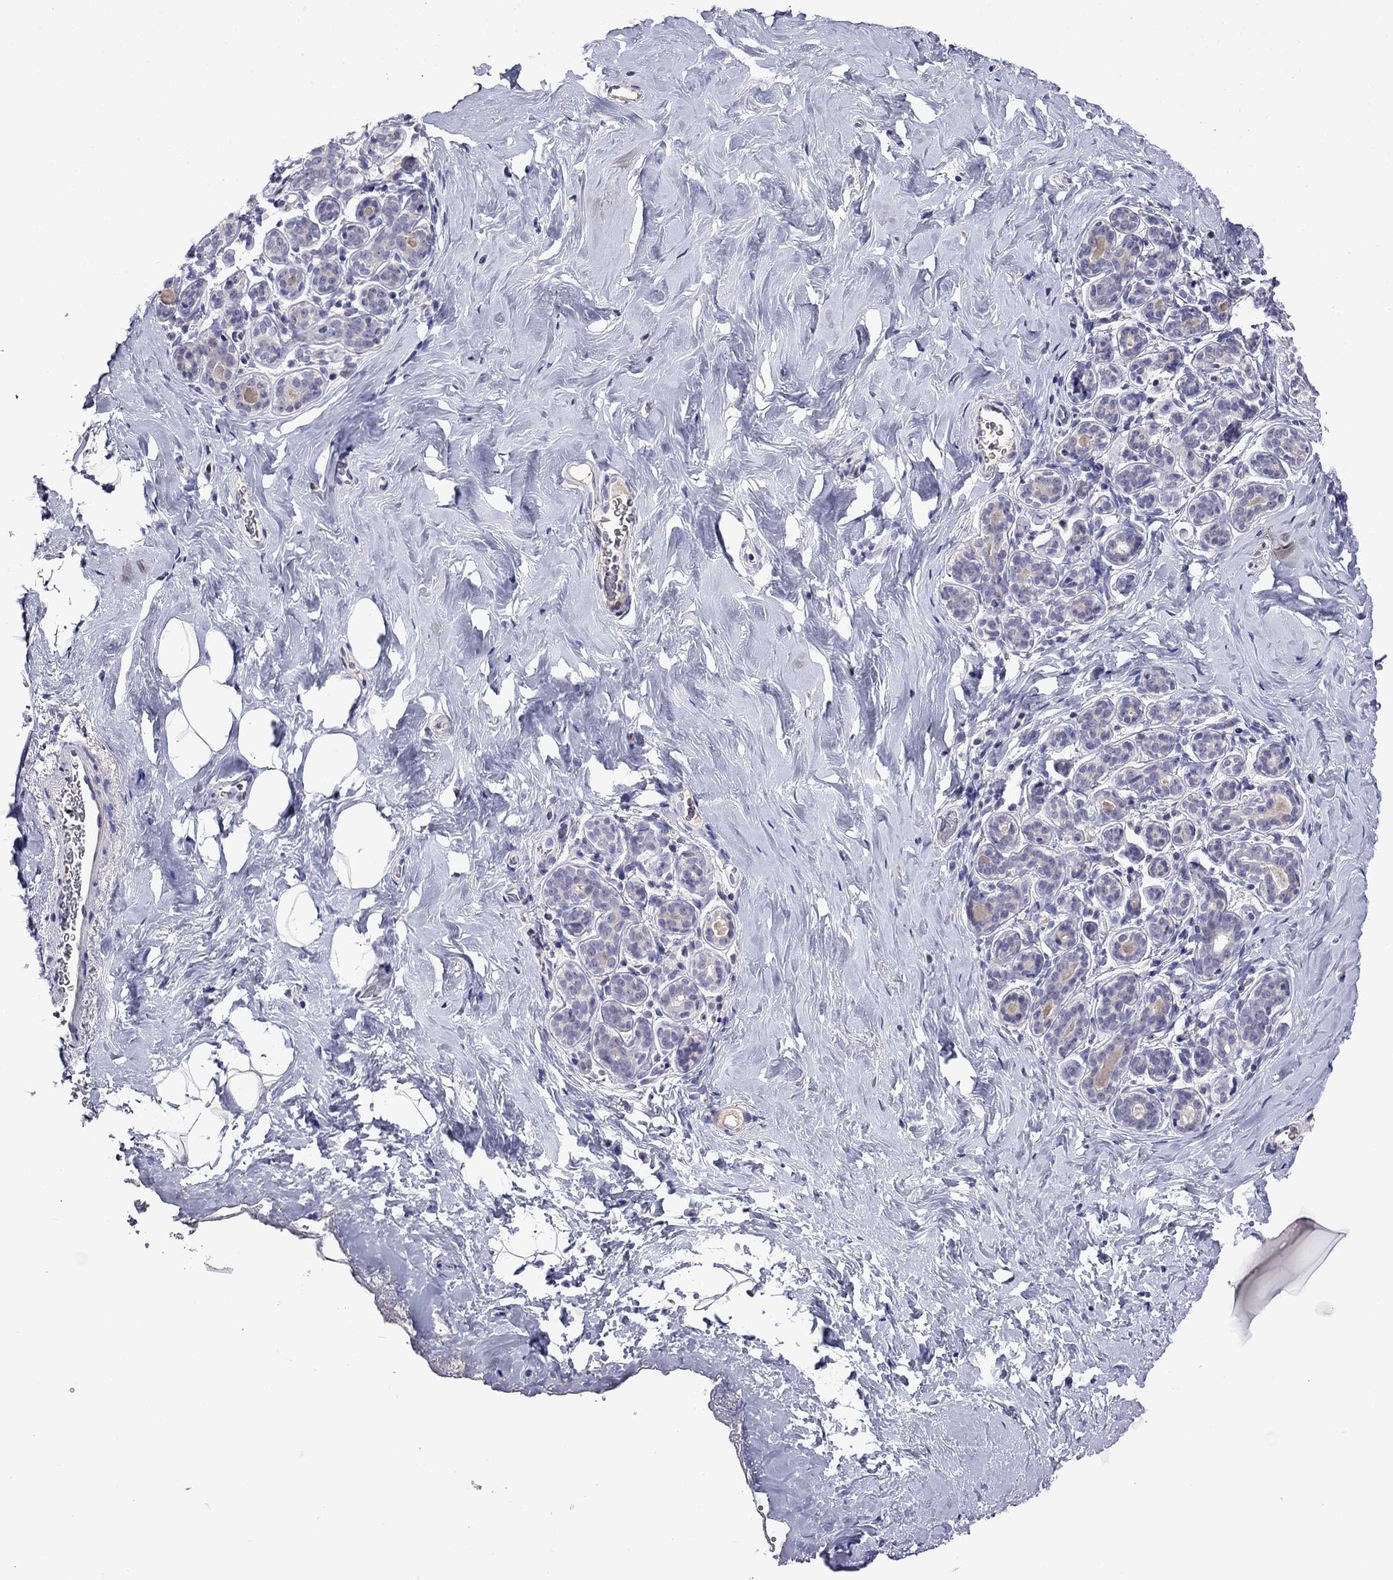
{"staining": {"intensity": "negative", "quantity": "none", "location": "none"}, "tissue": "breast", "cell_type": "Adipocytes", "image_type": "normal", "snomed": [{"axis": "morphology", "description": "Normal tissue, NOS"}, {"axis": "topography", "description": "Skin"}, {"axis": "topography", "description": "Breast"}], "caption": "Immunohistochemistry of normal human breast demonstrates no expression in adipocytes. The staining is performed using DAB brown chromogen with nuclei counter-stained in using hematoxylin.", "gene": "STAR", "patient": {"sex": "female", "age": 43}}